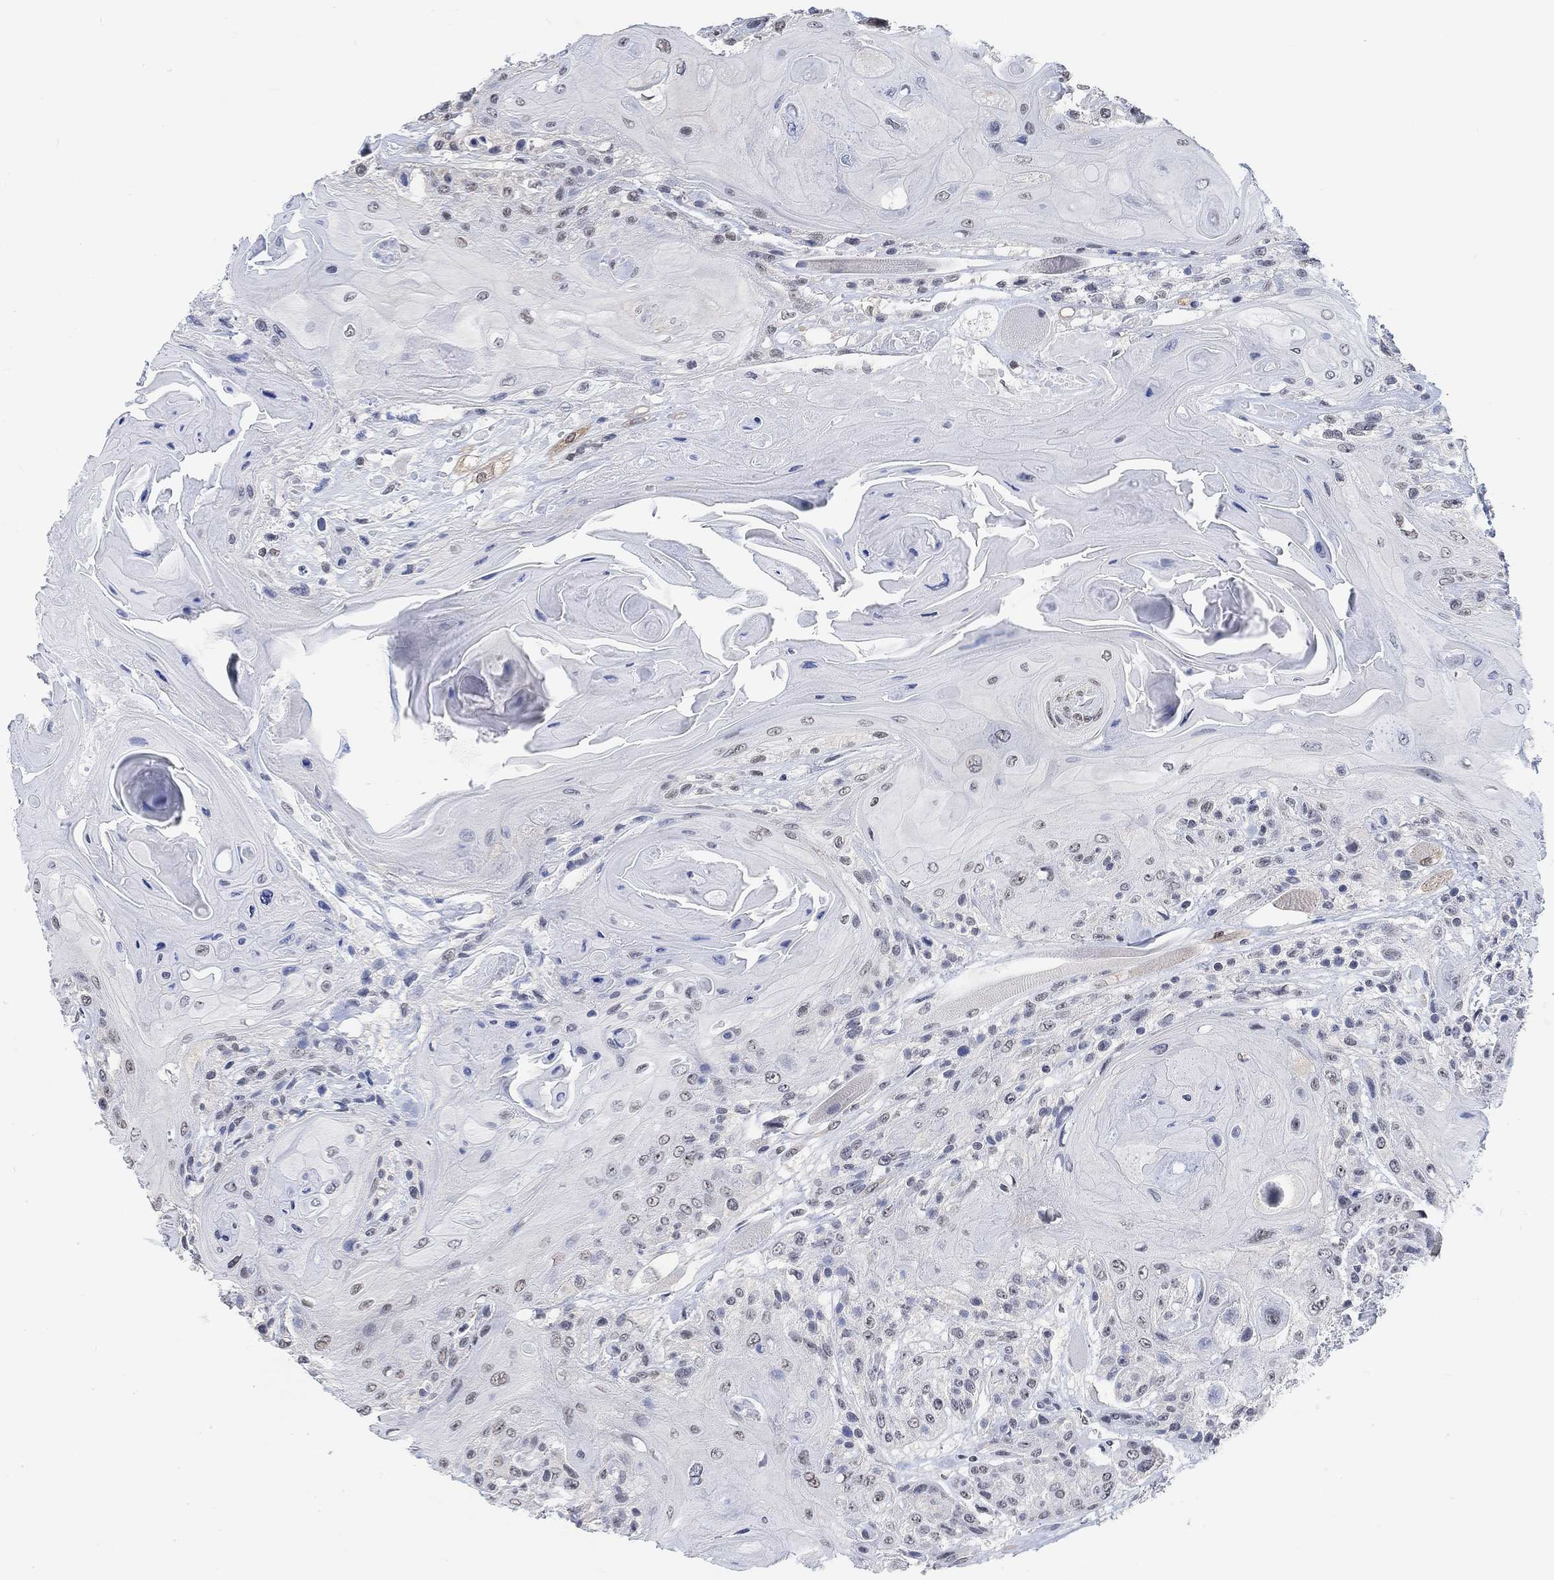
{"staining": {"intensity": "weak", "quantity": "<25%", "location": "nuclear"}, "tissue": "head and neck cancer", "cell_type": "Tumor cells", "image_type": "cancer", "snomed": [{"axis": "morphology", "description": "Squamous cell carcinoma, NOS"}, {"axis": "topography", "description": "Head-Neck"}], "caption": "A photomicrograph of human head and neck cancer (squamous cell carcinoma) is negative for staining in tumor cells.", "gene": "PURG", "patient": {"sex": "female", "age": 59}}